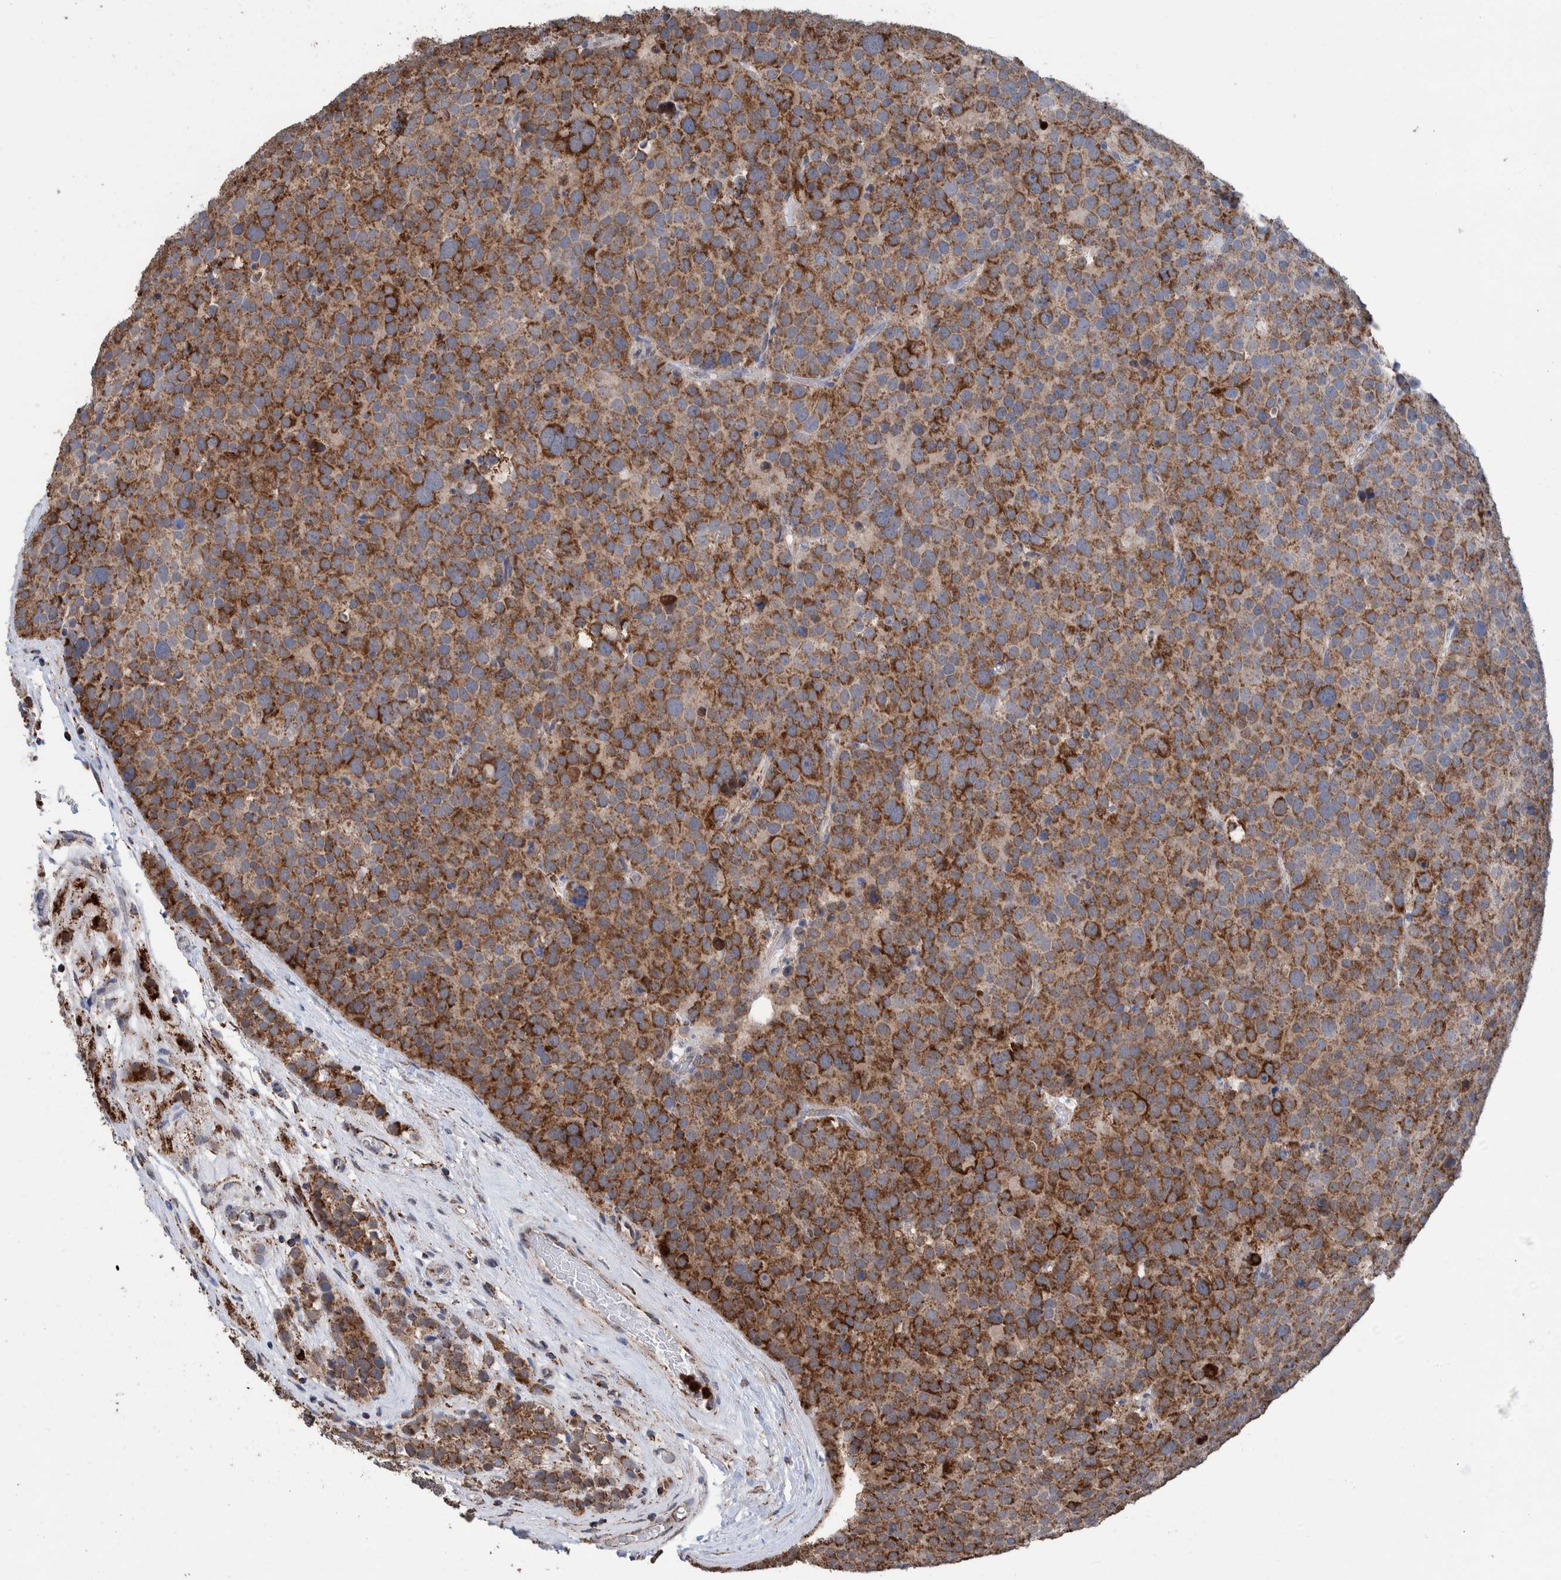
{"staining": {"intensity": "strong", "quantity": ">75%", "location": "cytoplasmic/membranous"}, "tissue": "testis cancer", "cell_type": "Tumor cells", "image_type": "cancer", "snomed": [{"axis": "morphology", "description": "Seminoma, NOS"}, {"axis": "topography", "description": "Testis"}], "caption": "Testis cancer stained with a brown dye reveals strong cytoplasmic/membranous positive expression in about >75% of tumor cells.", "gene": "DECR1", "patient": {"sex": "male", "age": 71}}